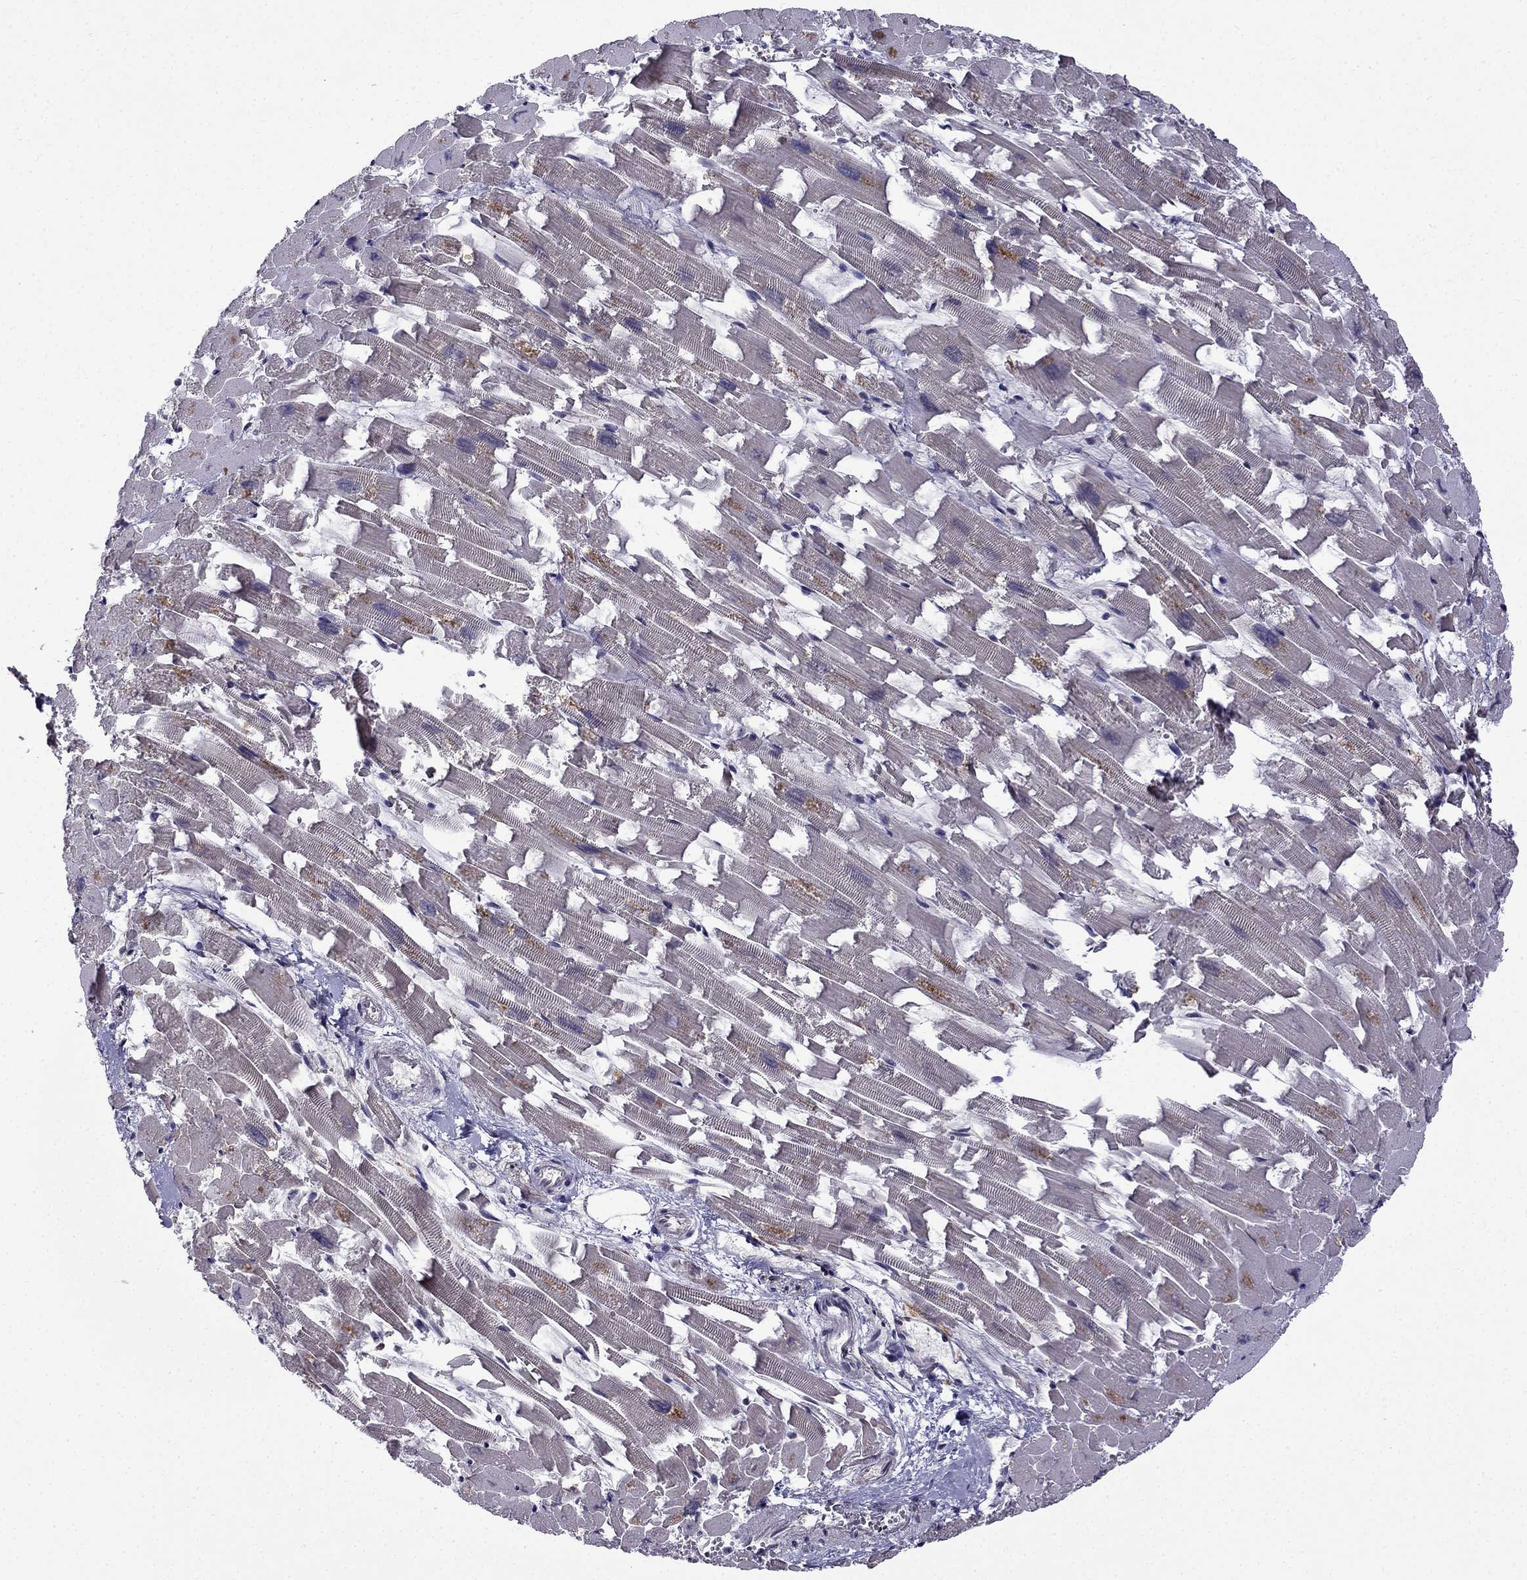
{"staining": {"intensity": "negative", "quantity": "none", "location": "none"}, "tissue": "heart muscle", "cell_type": "Cardiomyocytes", "image_type": "normal", "snomed": [{"axis": "morphology", "description": "Normal tissue, NOS"}, {"axis": "topography", "description": "Heart"}], "caption": "An IHC micrograph of normal heart muscle is shown. There is no staining in cardiomyocytes of heart muscle.", "gene": "PI16", "patient": {"sex": "female", "age": 64}}